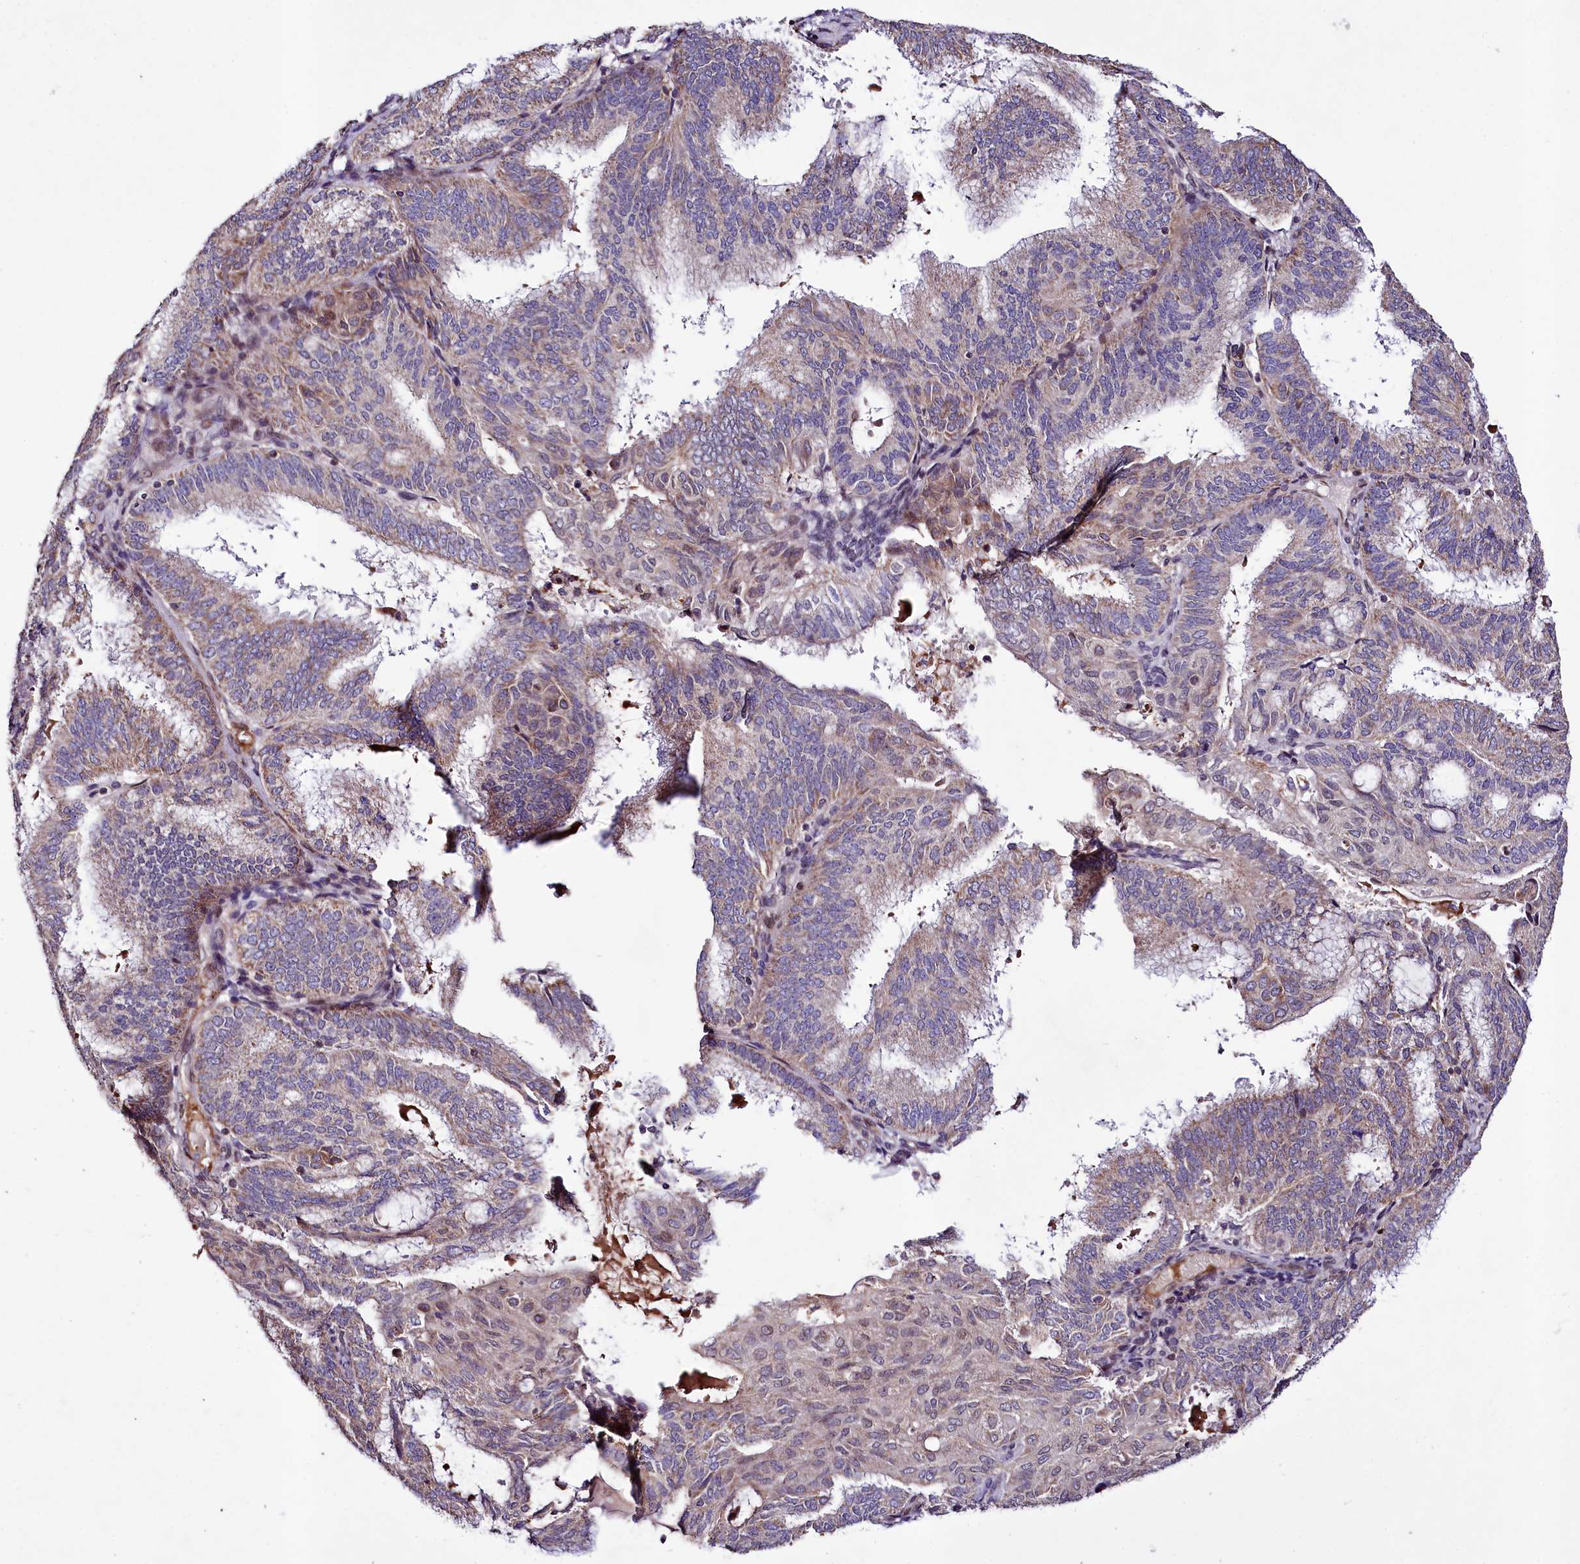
{"staining": {"intensity": "weak", "quantity": "25%-75%", "location": "cytoplasmic/membranous"}, "tissue": "endometrial cancer", "cell_type": "Tumor cells", "image_type": "cancer", "snomed": [{"axis": "morphology", "description": "Adenocarcinoma, NOS"}, {"axis": "topography", "description": "Endometrium"}], "caption": "Endometrial cancer stained with a protein marker demonstrates weak staining in tumor cells.", "gene": "ZNF226", "patient": {"sex": "female", "age": 49}}